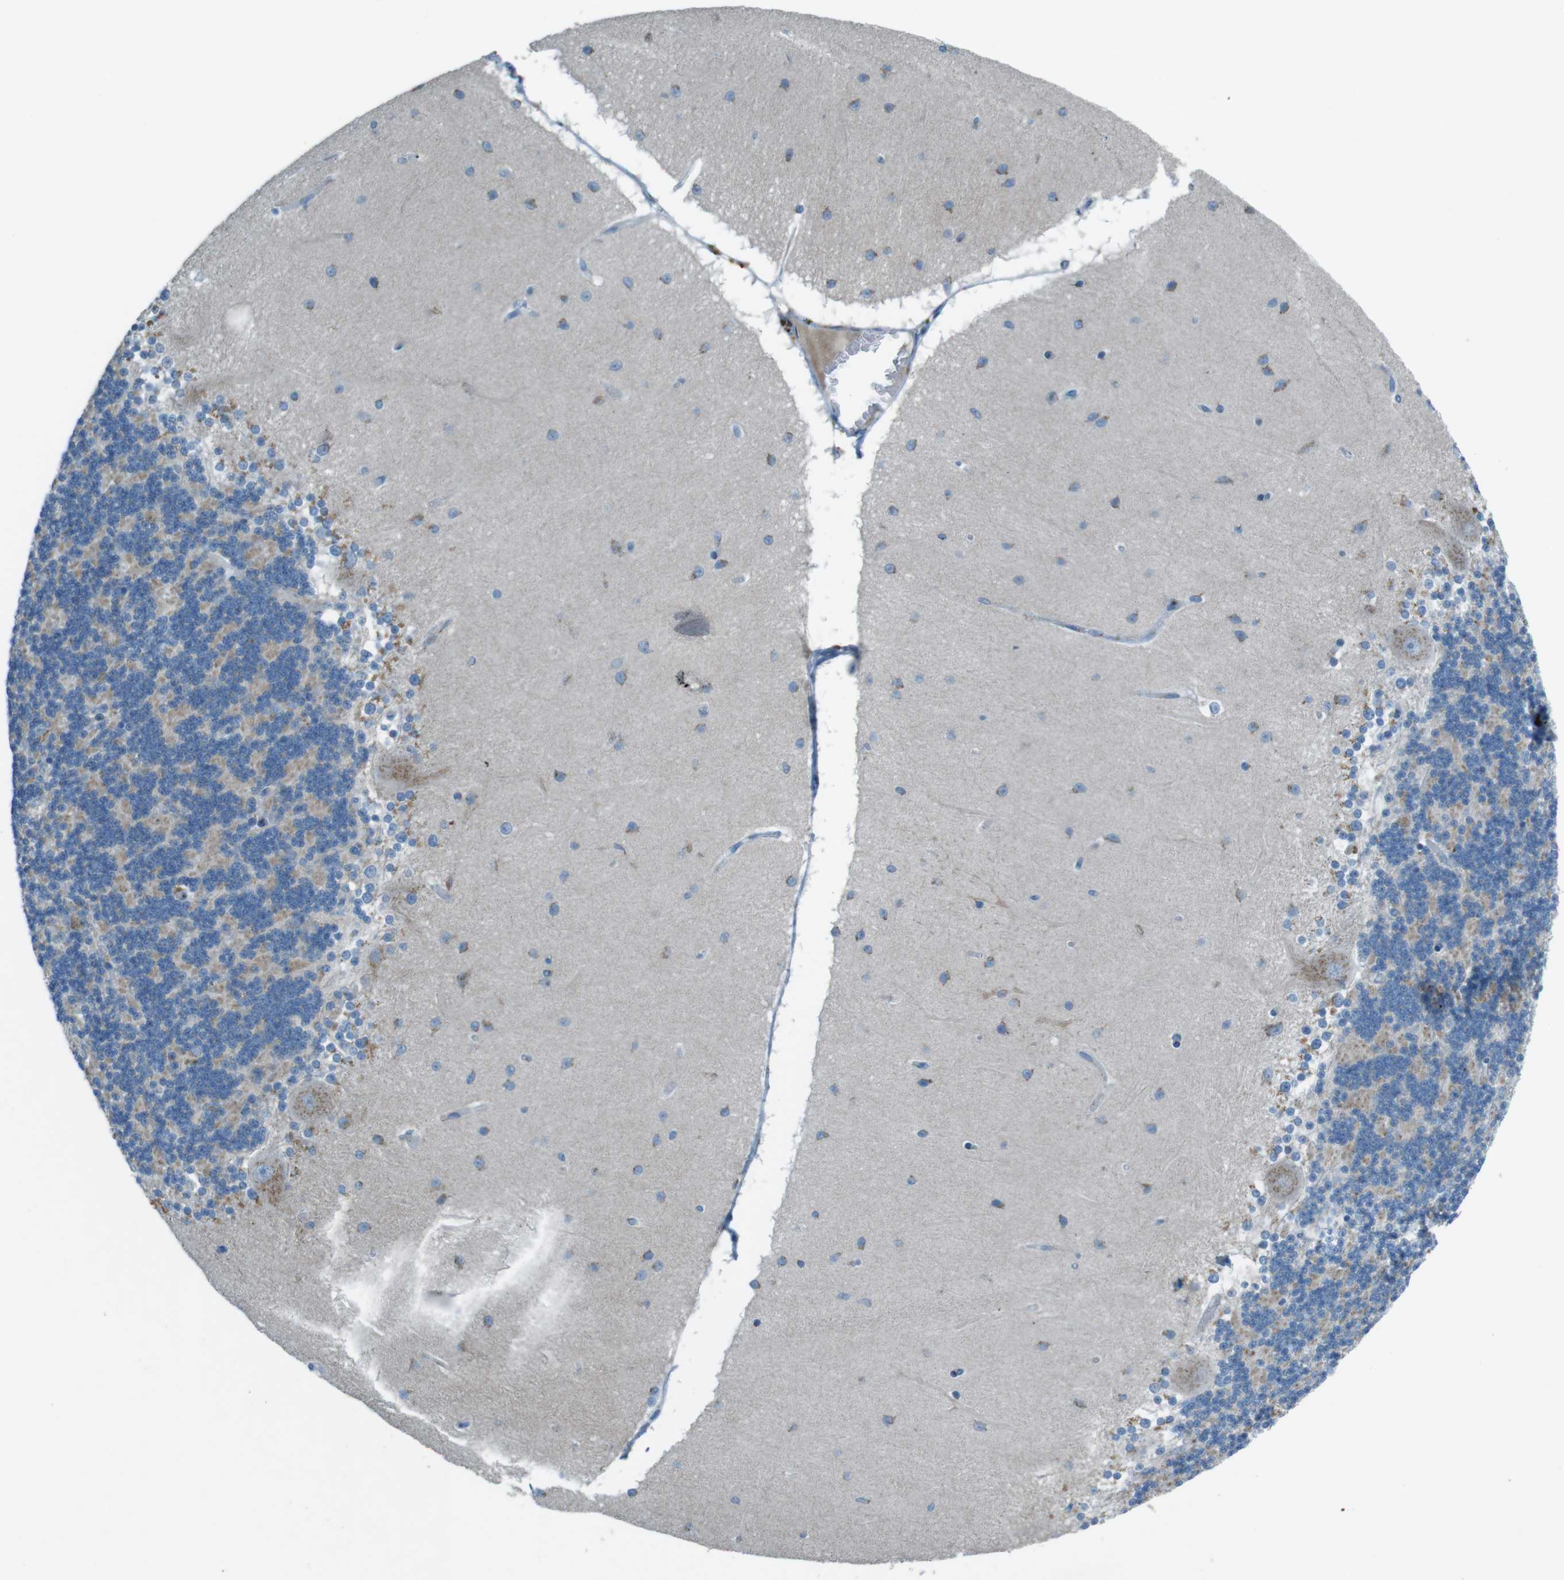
{"staining": {"intensity": "weak", "quantity": "25%-75%", "location": "cytoplasmic/membranous"}, "tissue": "cerebellum", "cell_type": "Cells in granular layer", "image_type": "normal", "snomed": [{"axis": "morphology", "description": "Normal tissue, NOS"}, {"axis": "topography", "description": "Cerebellum"}], "caption": "IHC (DAB (3,3'-diaminobenzidine)) staining of benign human cerebellum demonstrates weak cytoplasmic/membranous protein positivity in about 25%-75% of cells in granular layer.", "gene": "TXNDC15", "patient": {"sex": "female", "age": 54}}